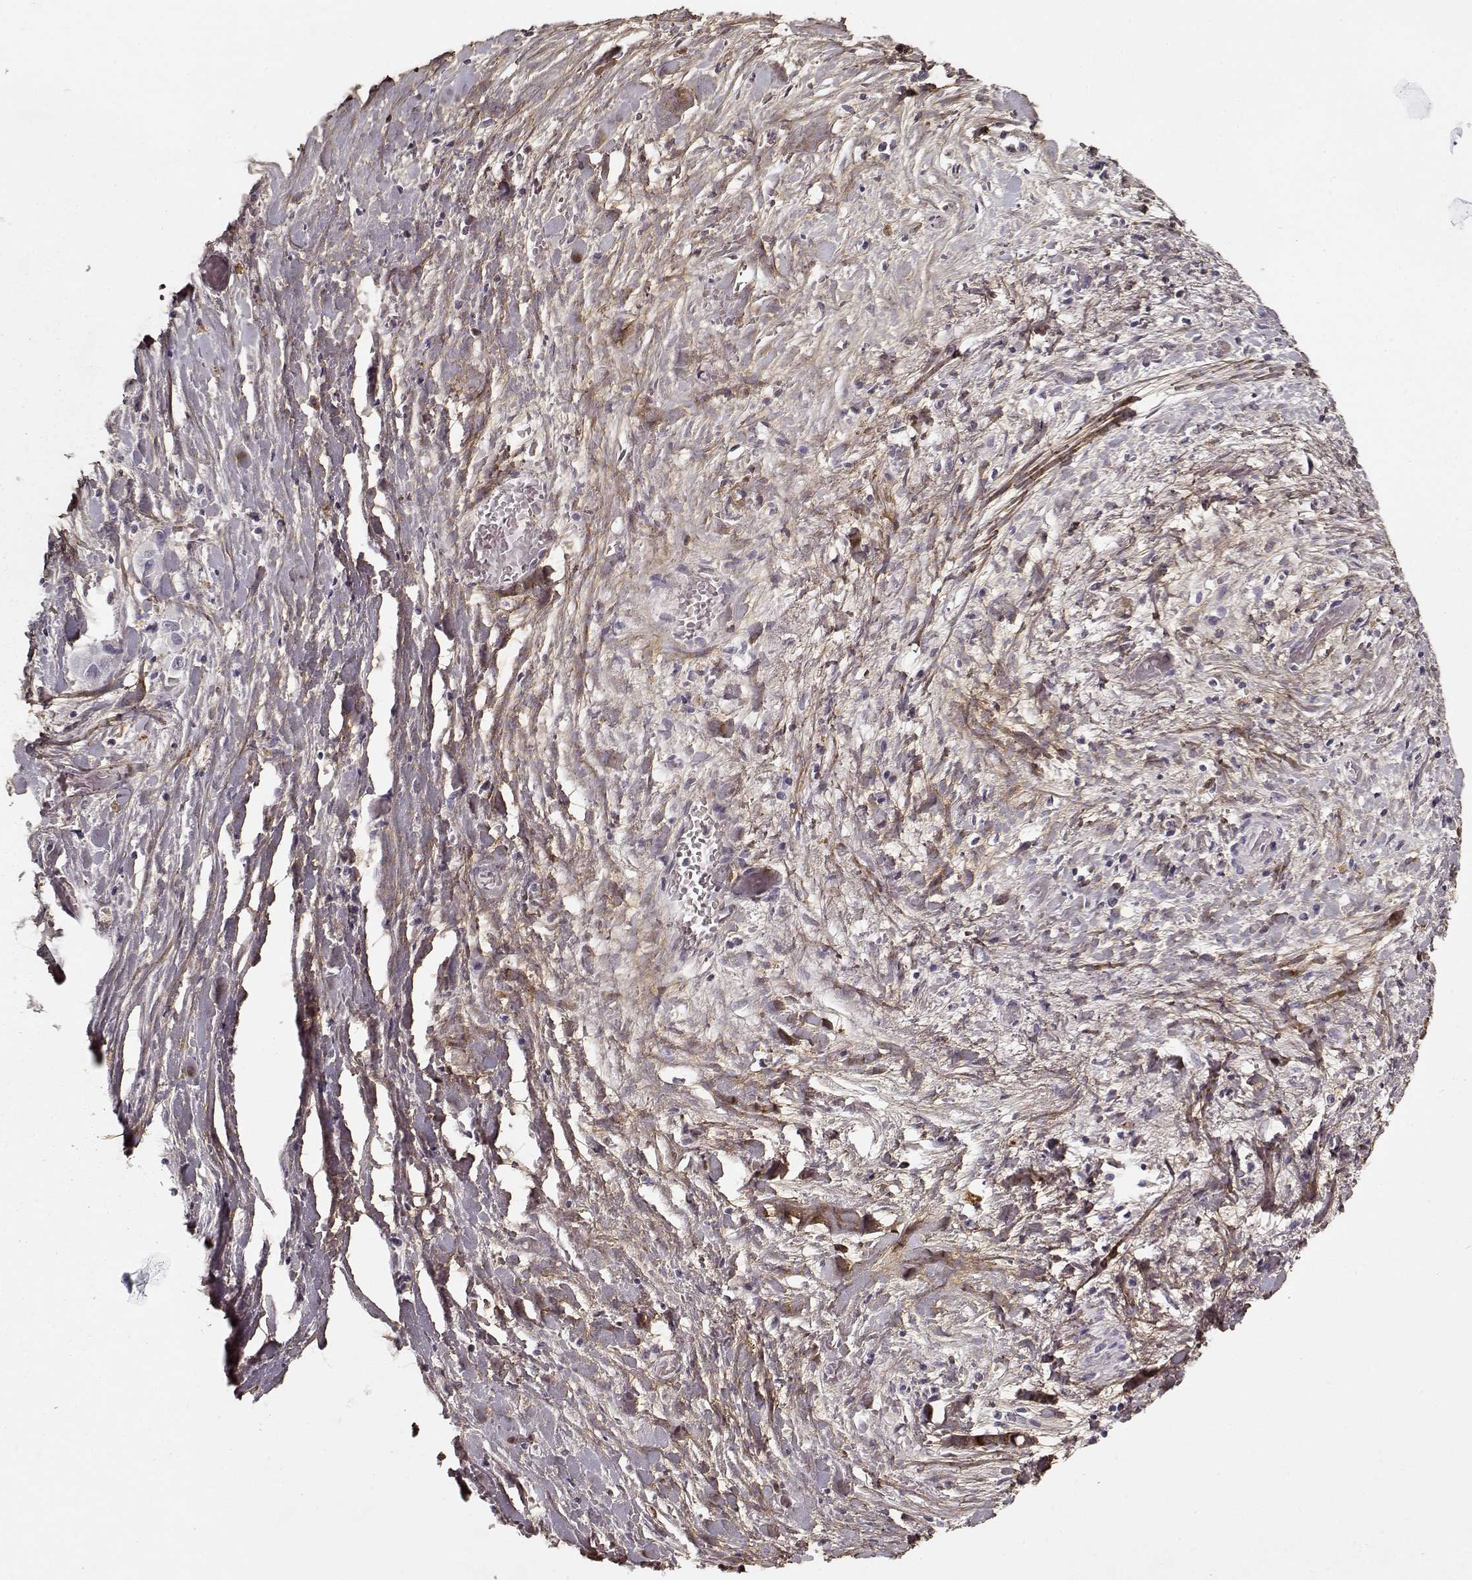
{"staining": {"intensity": "negative", "quantity": "none", "location": "none"}, "tissue": "liver cancer", "cell_type": "Tumor cells", "image_type": "cancer", "snomed": [{"axis": "morphology", "description": "Cholangiocarcinoma"}, {"axis": "topography", "description": "Liver"}], "caption": "Tumor cells are negative for protein expression in human liver cancer (cholangiocarcinoma).", "gene": "LUM", "patient": {"sex": "female", "age": 52}}